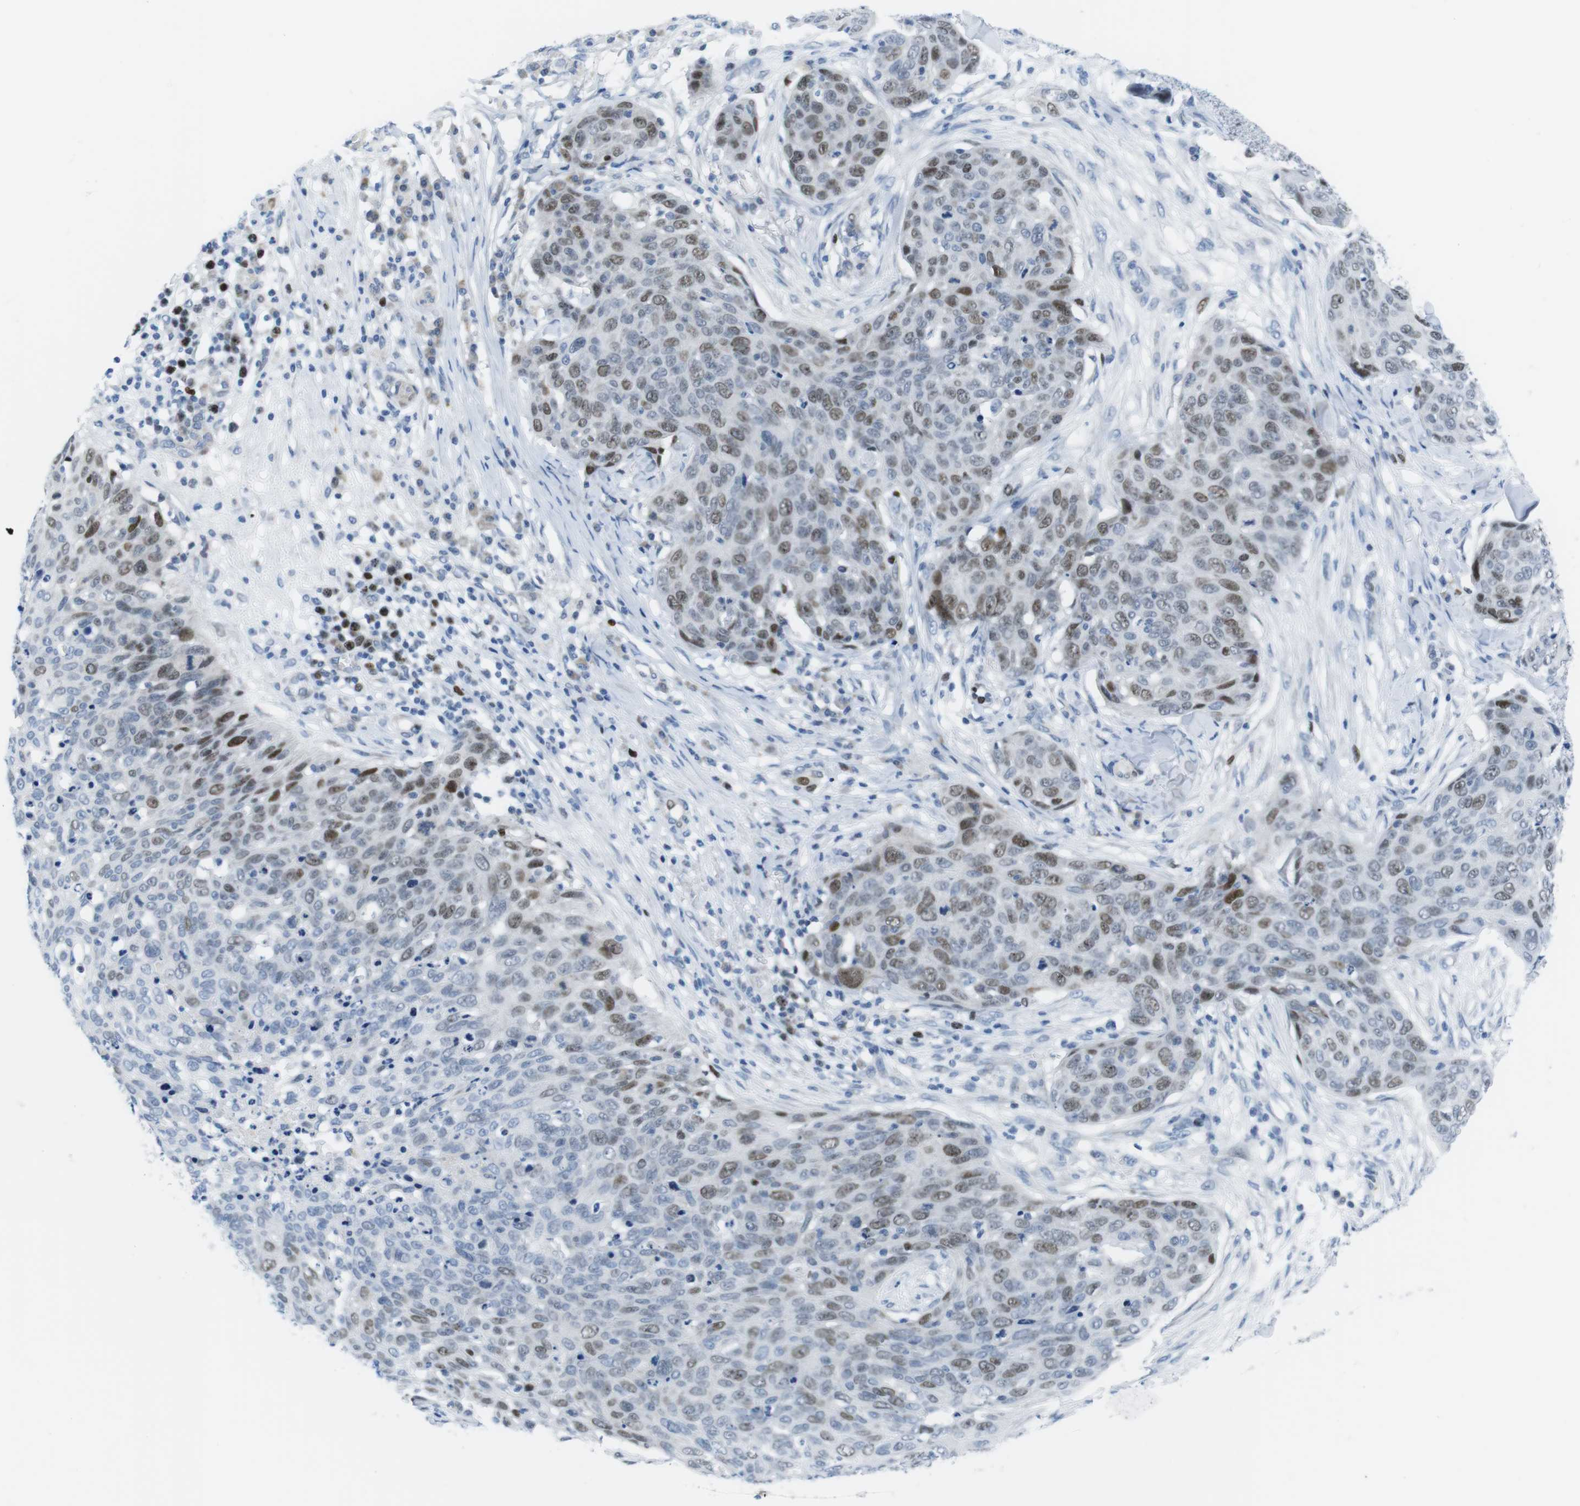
{"staining": {"intensity": "moderate", "quantity": "25%-75%", "location": "nuclear"}, "tissue": "skin cancer", "cell_type": "Tumor cells", "image_type": "cancer", "snomed": [{"axis": "morphology", "description": "Squamous cell carcinoma in situ, NOS"}, {"axis": "morphology", "description": "Squamous cell carcinoma, NOS"}, {"axis": "topography", "description": "Skin"}], "caption": "This is an image of immunohistochemistry (IHC) staining of skin squamous cell carcinoma in situ, which shows moderate expression in the nuclear of tumor cells.", "gene": "CHAF1A", "patient": {"sex": "male", "age": 93}}